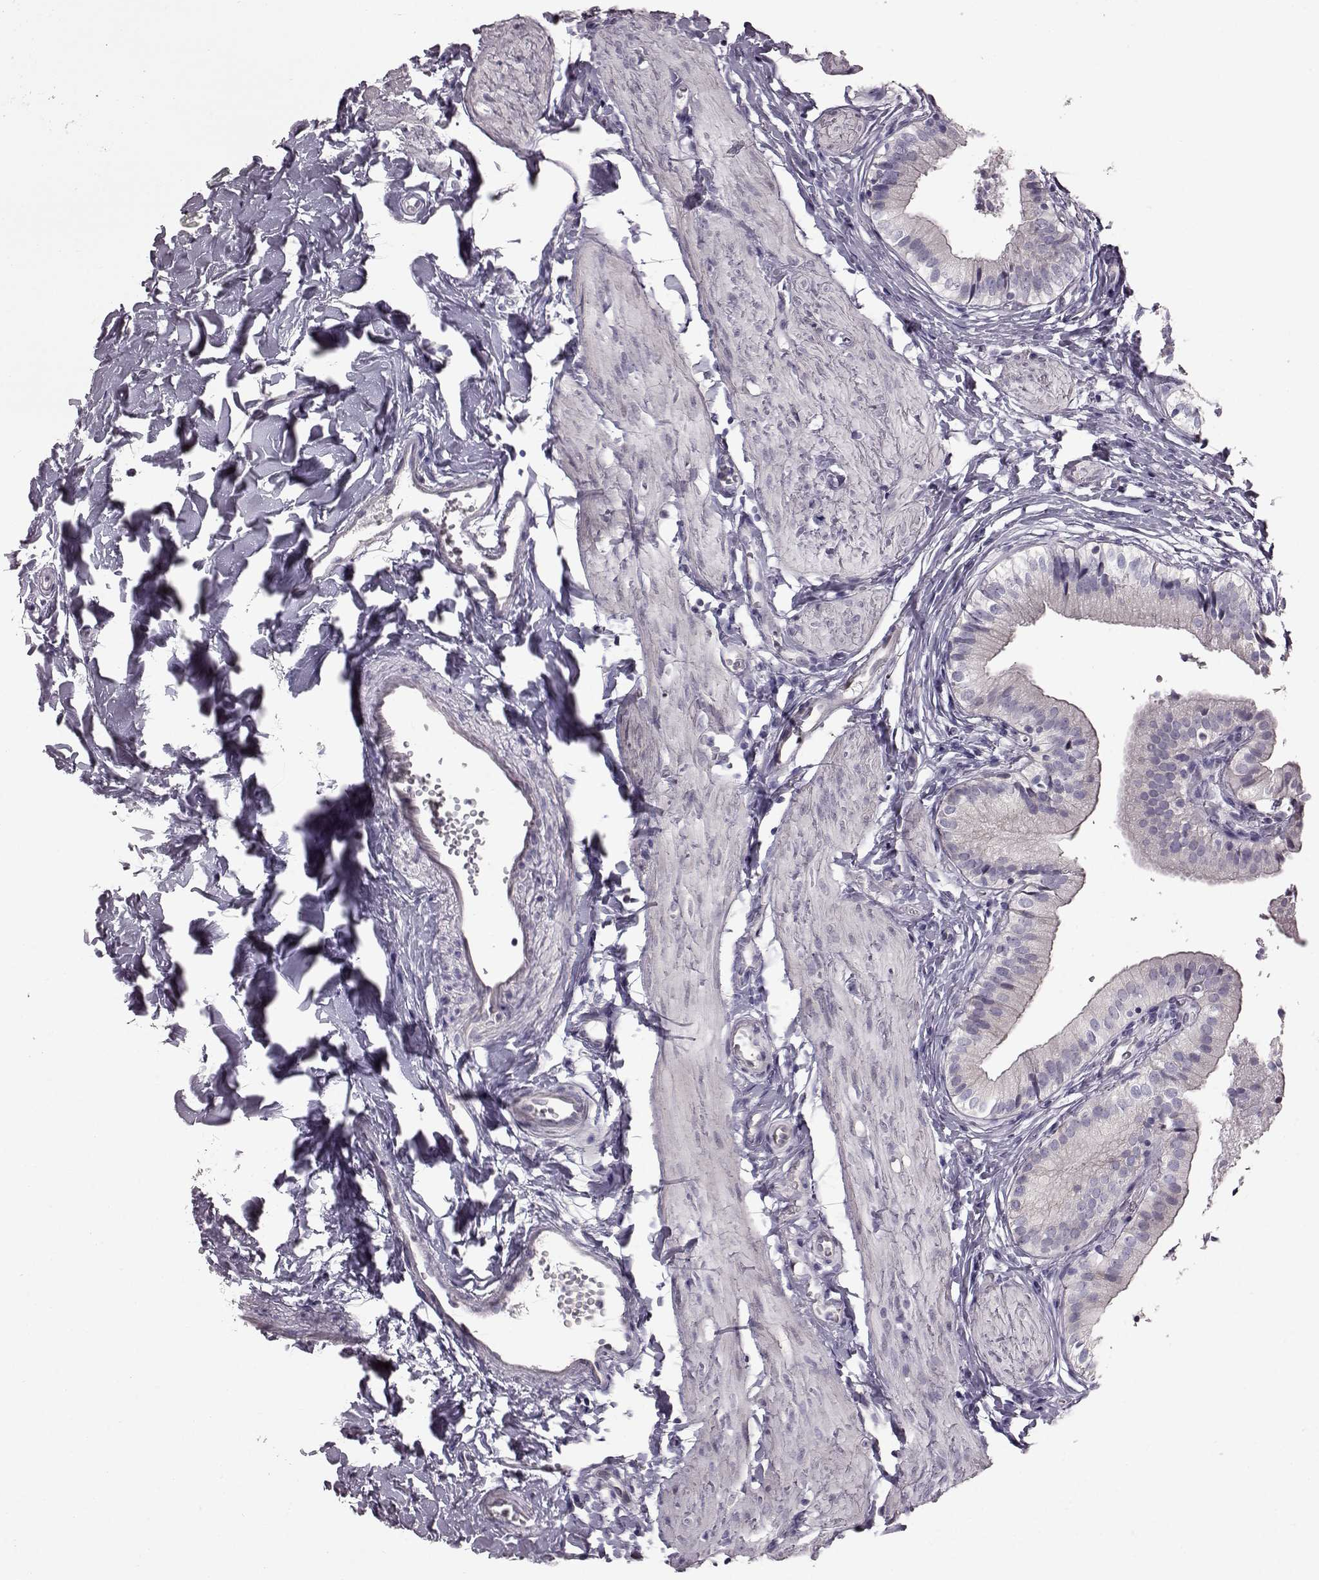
{"staining": {"intensity": "negative", "quantity": "none", "location": "none"}, "tissue": "gallbladder", "cell_type": "Glandular cells", "image_type": "normal", "snomed": [{"axis": "morphology", "description": "Normal tissue, NOS"}, {"axis": "topography", "description": "Gallbladder"}], "caption": "This histopathology image is of unremarkable gallbladder stained with immunohistochemistry (IHC) to label a protein in brown with the nuclei are counter-stained blue. There is no staining in glandular cells.", "gene": "TCHHL1", "patient": {"sex": "female", "age": 47}}